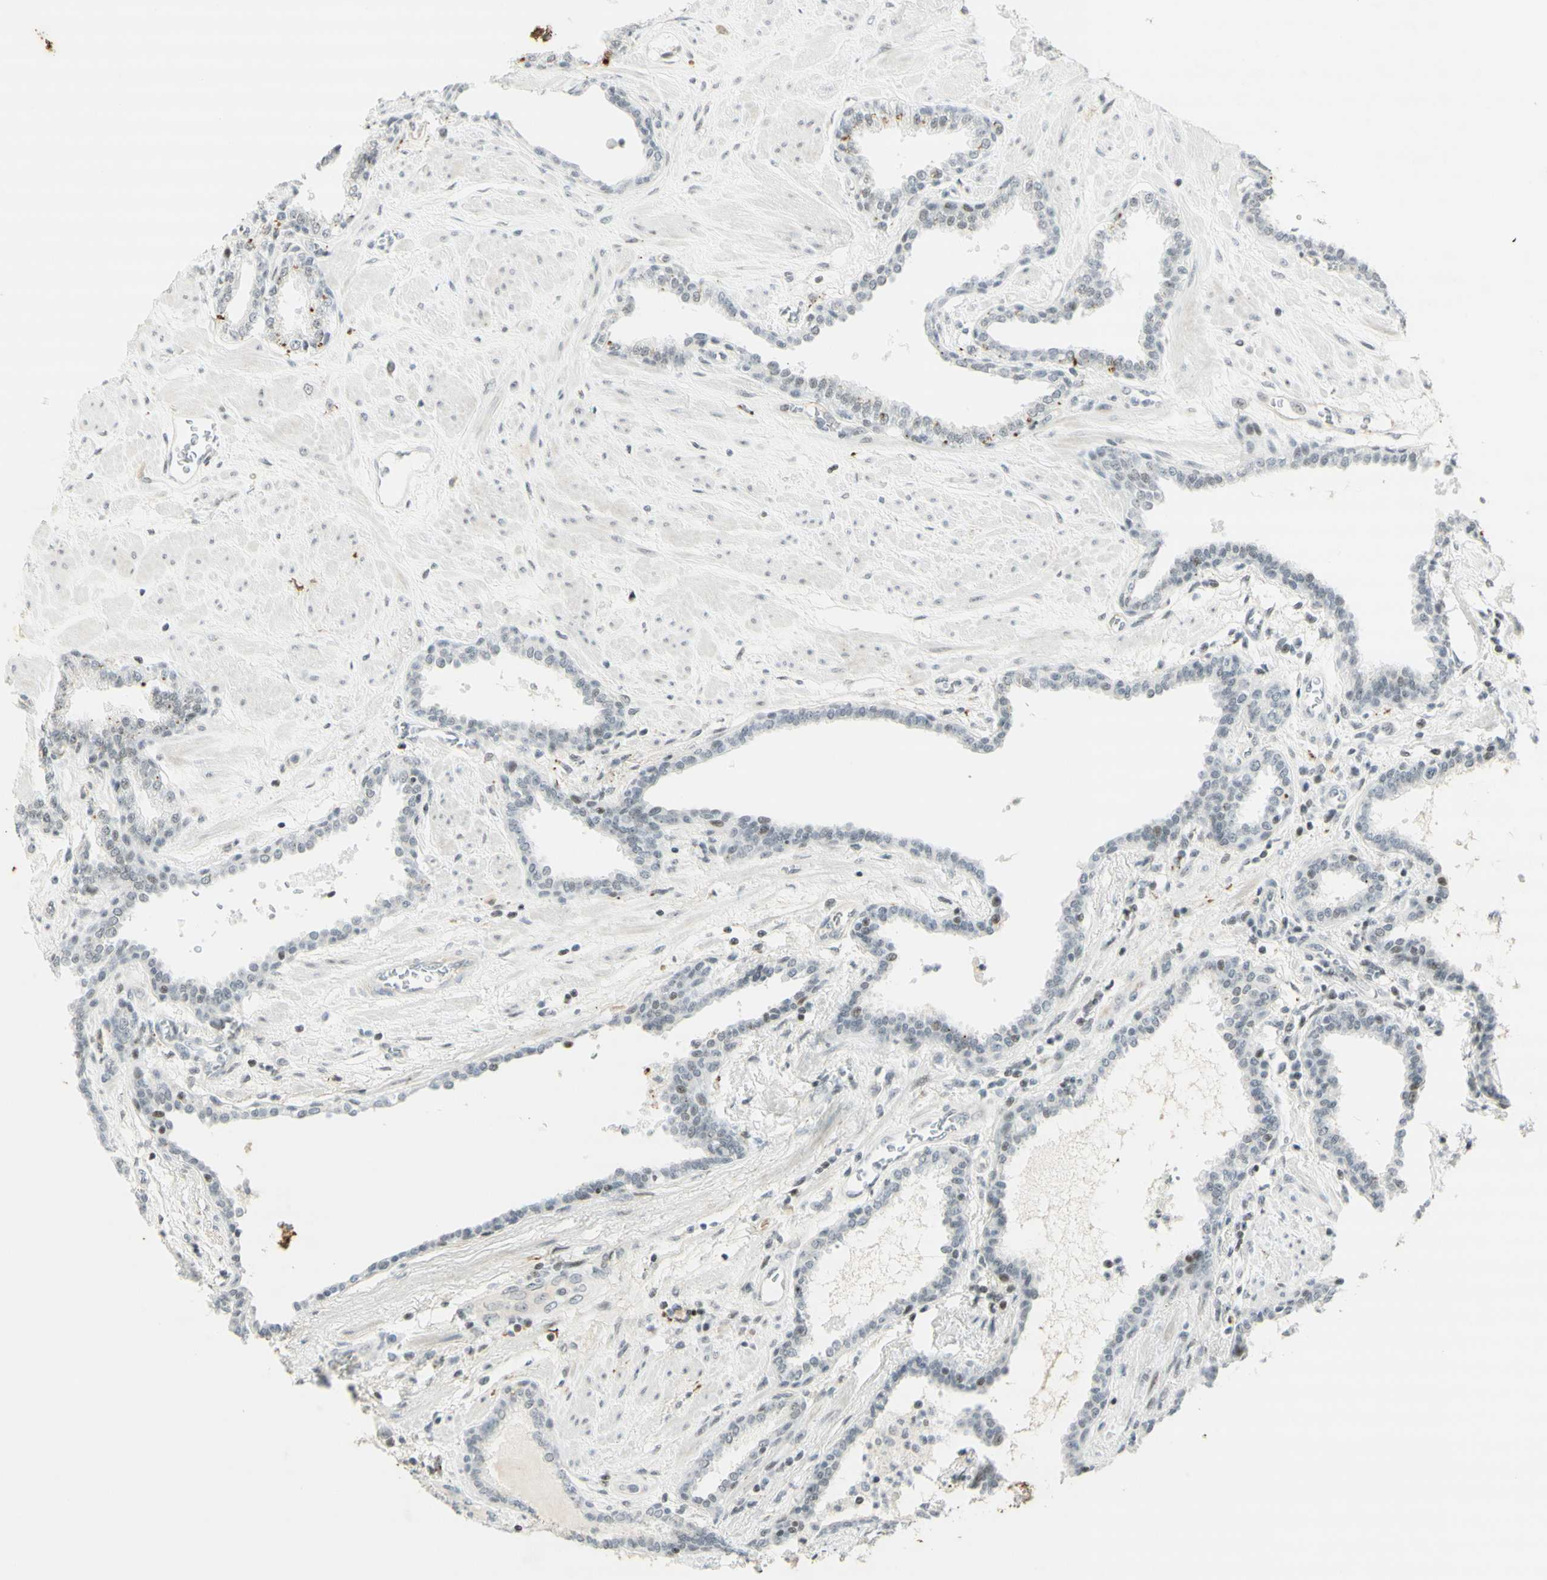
{"staining": {"intensity": "negative", "quantity": "none", "location": "none"}, "tissue": "prostate", "cell_type": "Glandular cells", "image_type": "normal", "snomed": [{"axis": "morphology", "description": "Normal tissue, NOS"}, {"axis": "topography", "description": "Prostate"}], "caption": "This is an immunohistochemistry (IHC) photomicrograph of normal prostate. There is no staining in glandular cells.", "gene": "IRF1", "patient": {"sex": "male", "age": 51}}